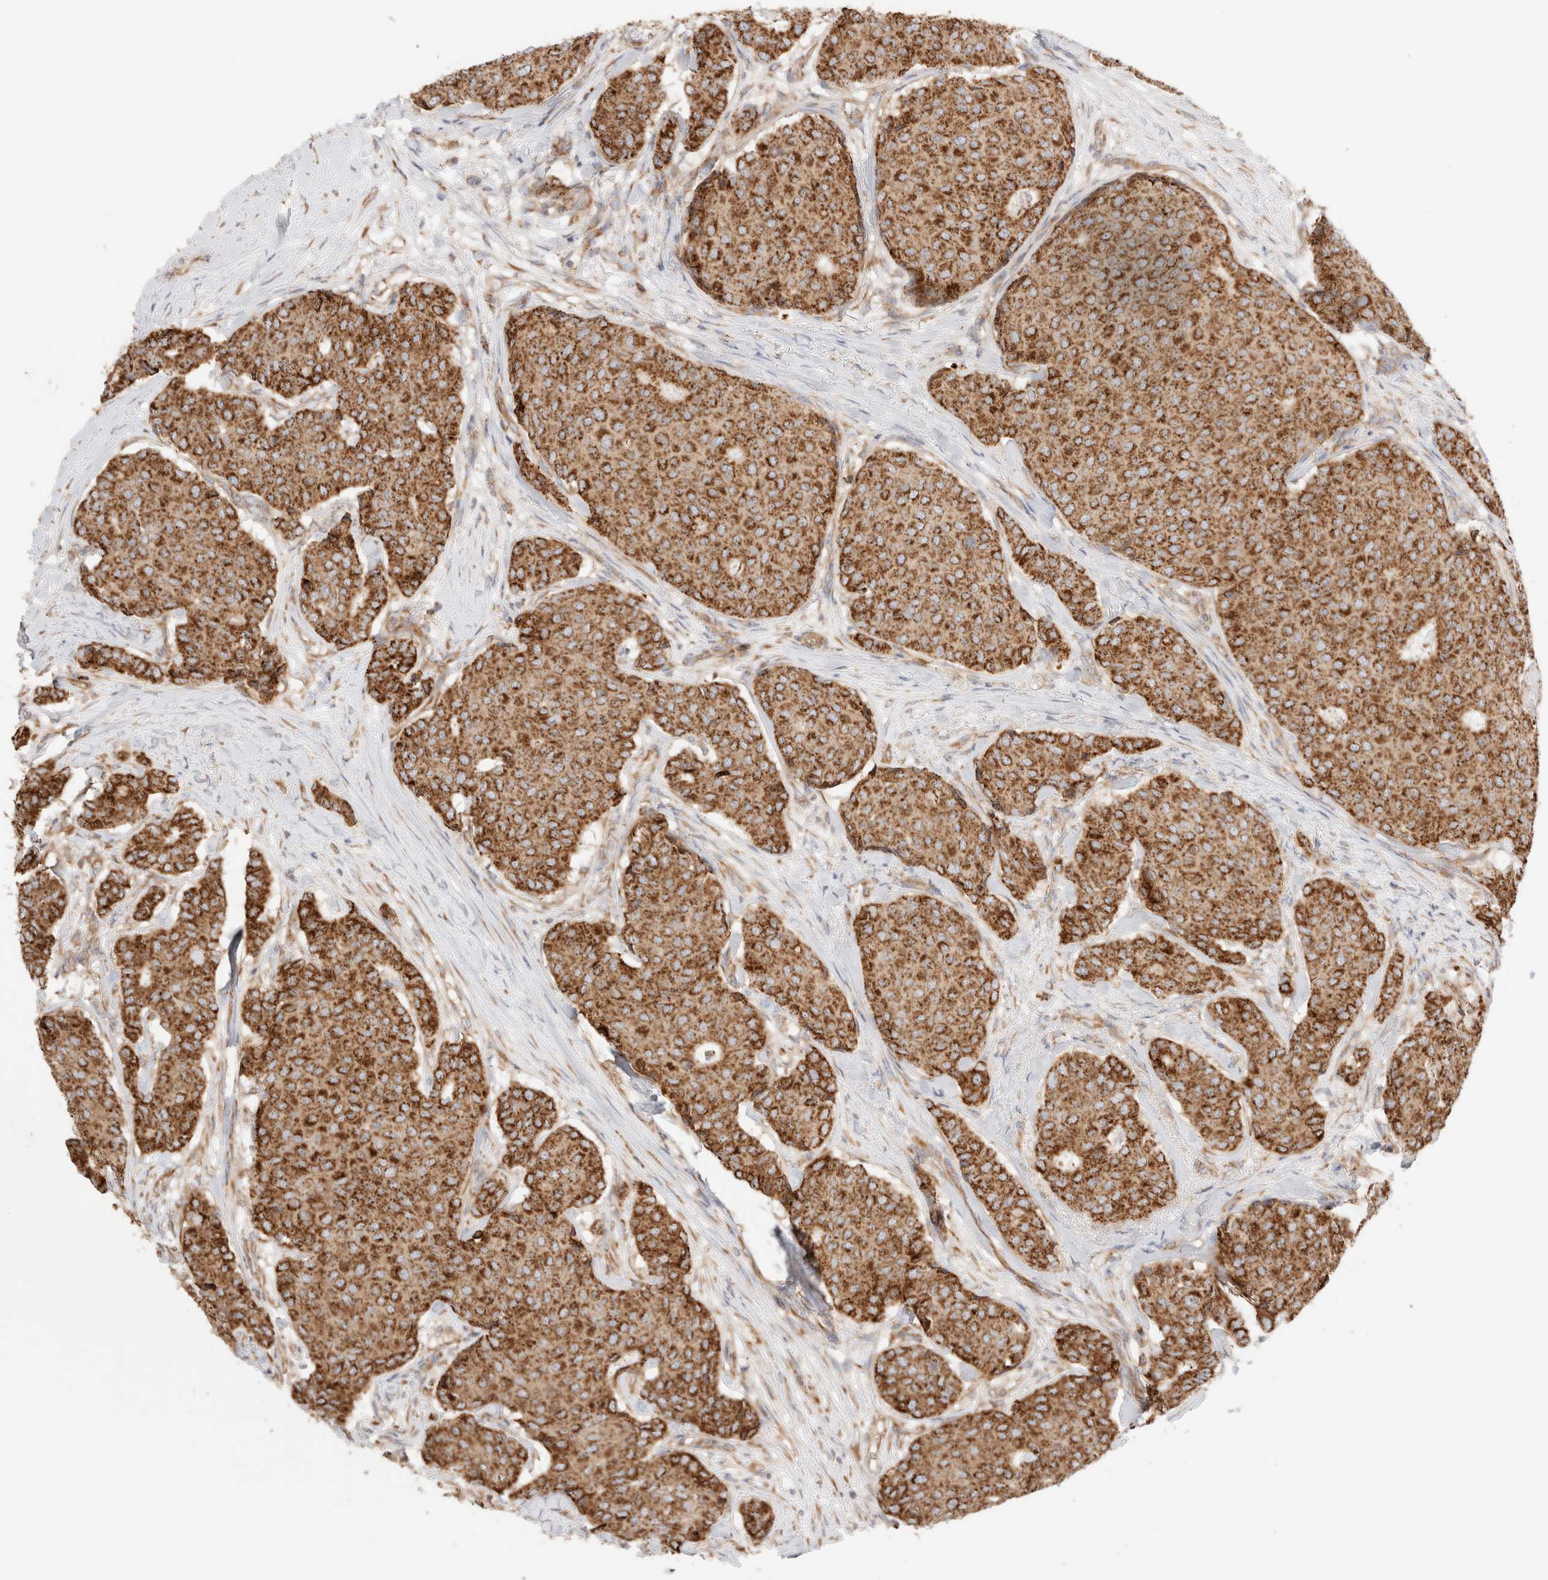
{"staining": {"intensity": "strong", "quantity": ">75%", "location": "cytoplasmic/membranous"}, "tissue": "breast cancer", "cell_type": "Tumor cells", "image_type": "cancer", "snomed": [{"axis": "morphology", "description": "Duct carcinoma"}, {"axis": "topography", "description": "Breast"}], "caption": "Breast cancer (infiltrating ductal carcinoma) stained with a brown dye demonstrates strong cytoplasmic/membranous positive positivity in approximately >75% of tumor cells.", "gene": "UTS2B", "patient": {"sex": "female", "age": 75}}